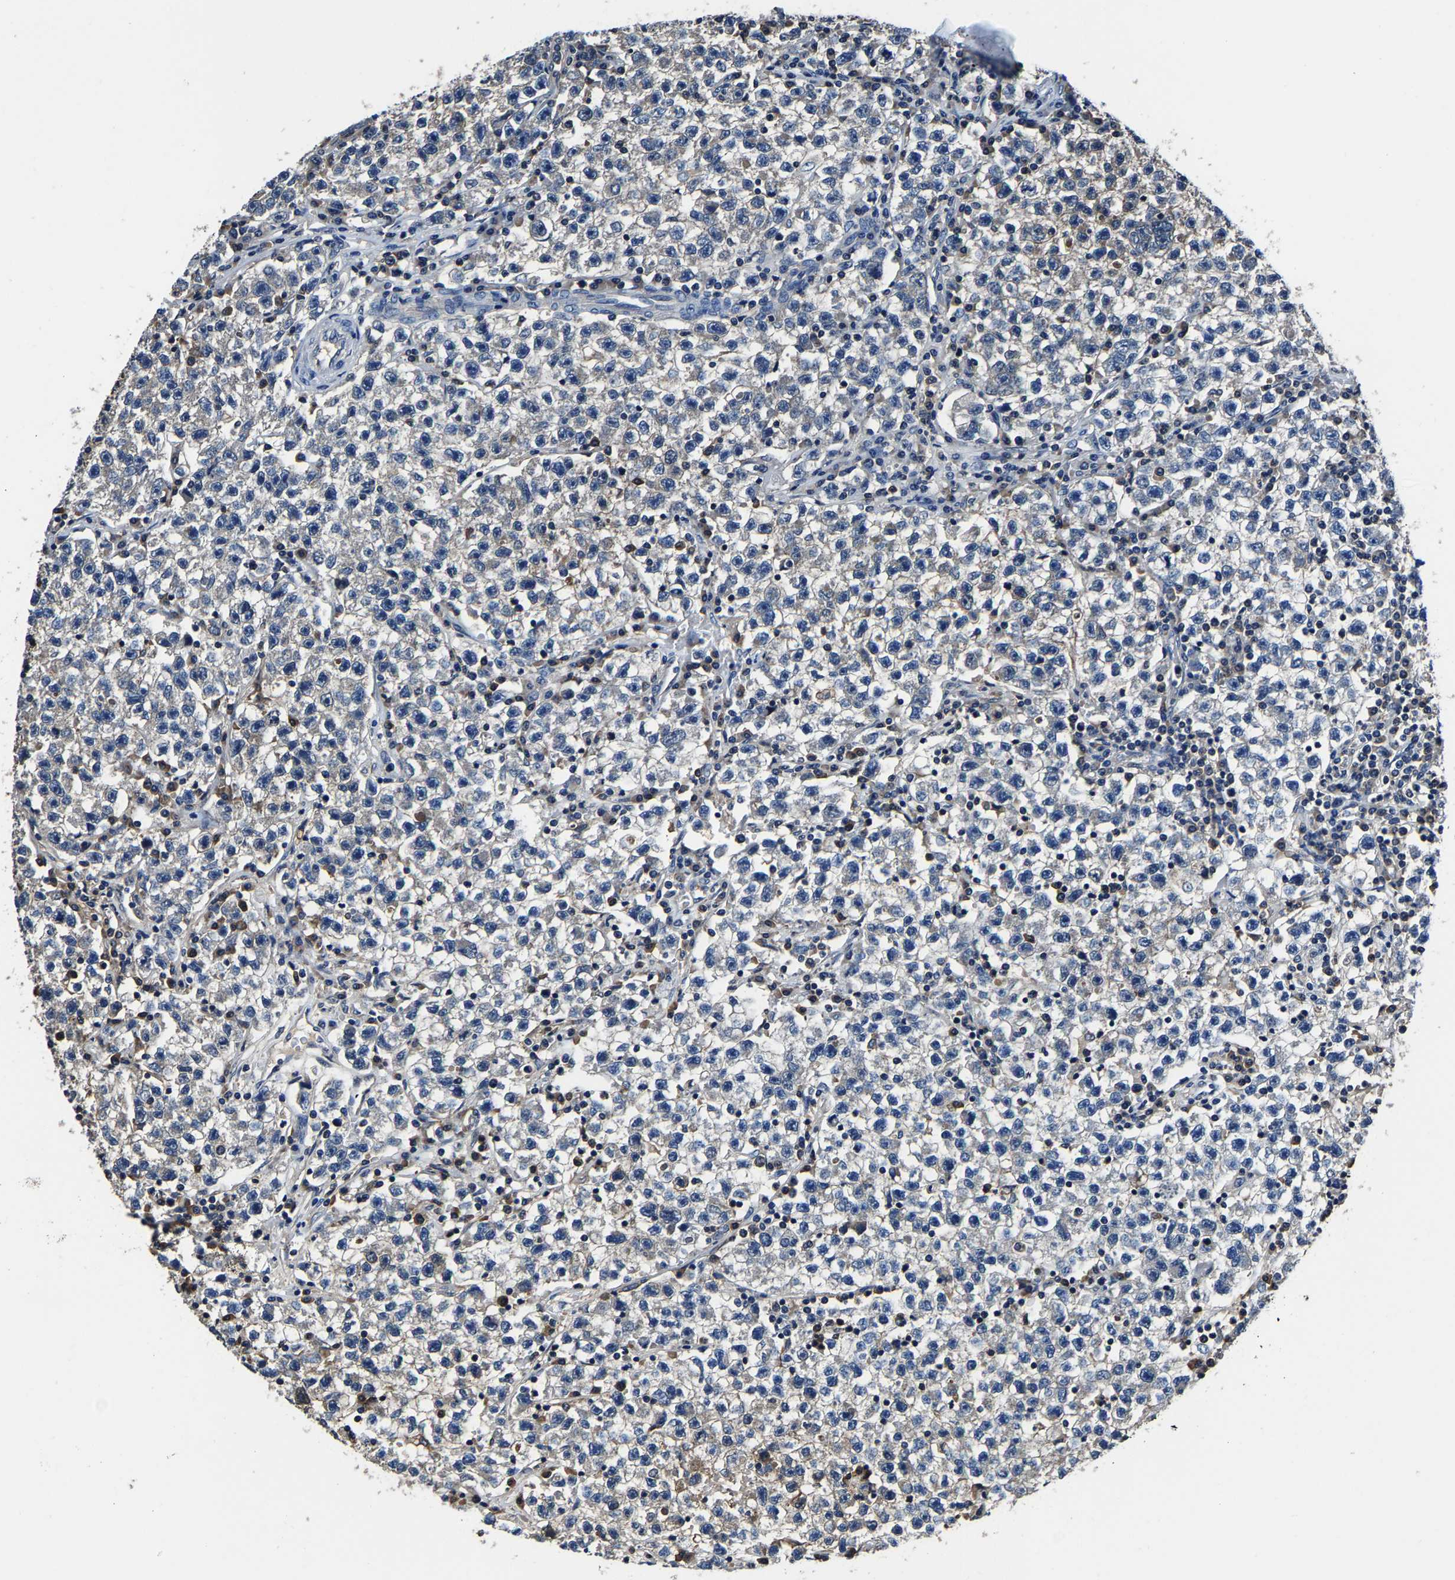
{"staining": {"intensity": "negative", "quantity": "none", "location": "none"}, "tissue": "testis cancer", "cell_type": "Tumor cells", "image_type": "cancer", "snomed": [{"axis": "morphology", "description": "Seminoma, NOS"}, {"axis": "topography", "description": "Testis"}], "caption": "Testis seminoma was stained to show a protein in brown. There is no significant staining in tumor cells. The staining was performed using DAB (3,3'-diaminobenzidine) to visualize the protein expression in brown, while the nuclei were stained in blue with hematoxylin (Magnification: 20x).", "gene": "ALDOB", "patient": {"sex": "male", "age": 22}}